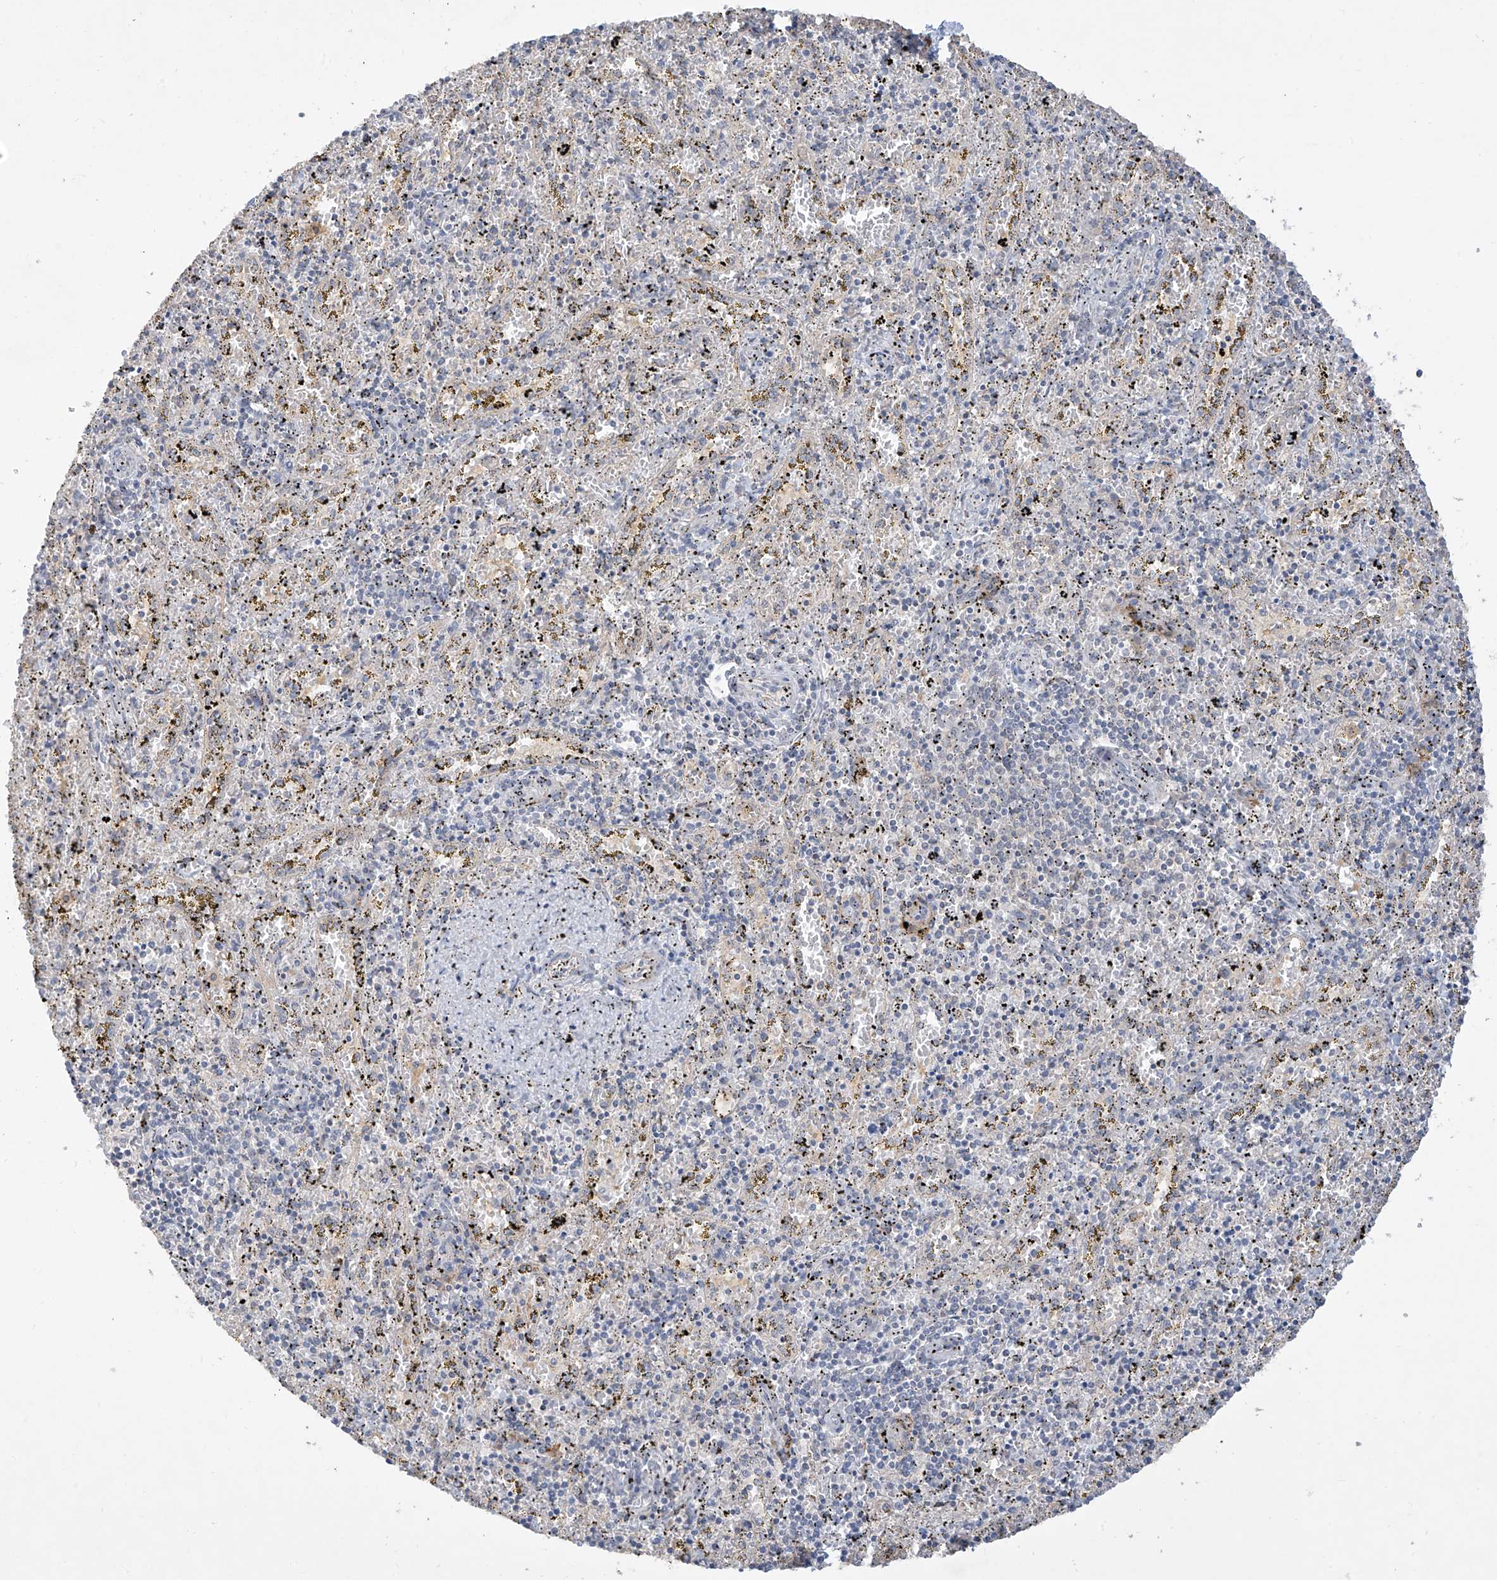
{"staining": {"intensity": "negative", "quantity": "none", "location": "none"}, "tissue": "spleen", "cell_type": "Cells in red pulp", "image_type": "normal", "snomed": [{"axis": "morphology", "description": "Normal tissue, NOS"}, {"axis": "topography", "description": "Spleen"}], "caption": "The IHC photomicrograph has no significant staining in cells in red pulp of spleen.", "gene": "ANGEL2", "patient": {"sex": "male", "age": 11}}